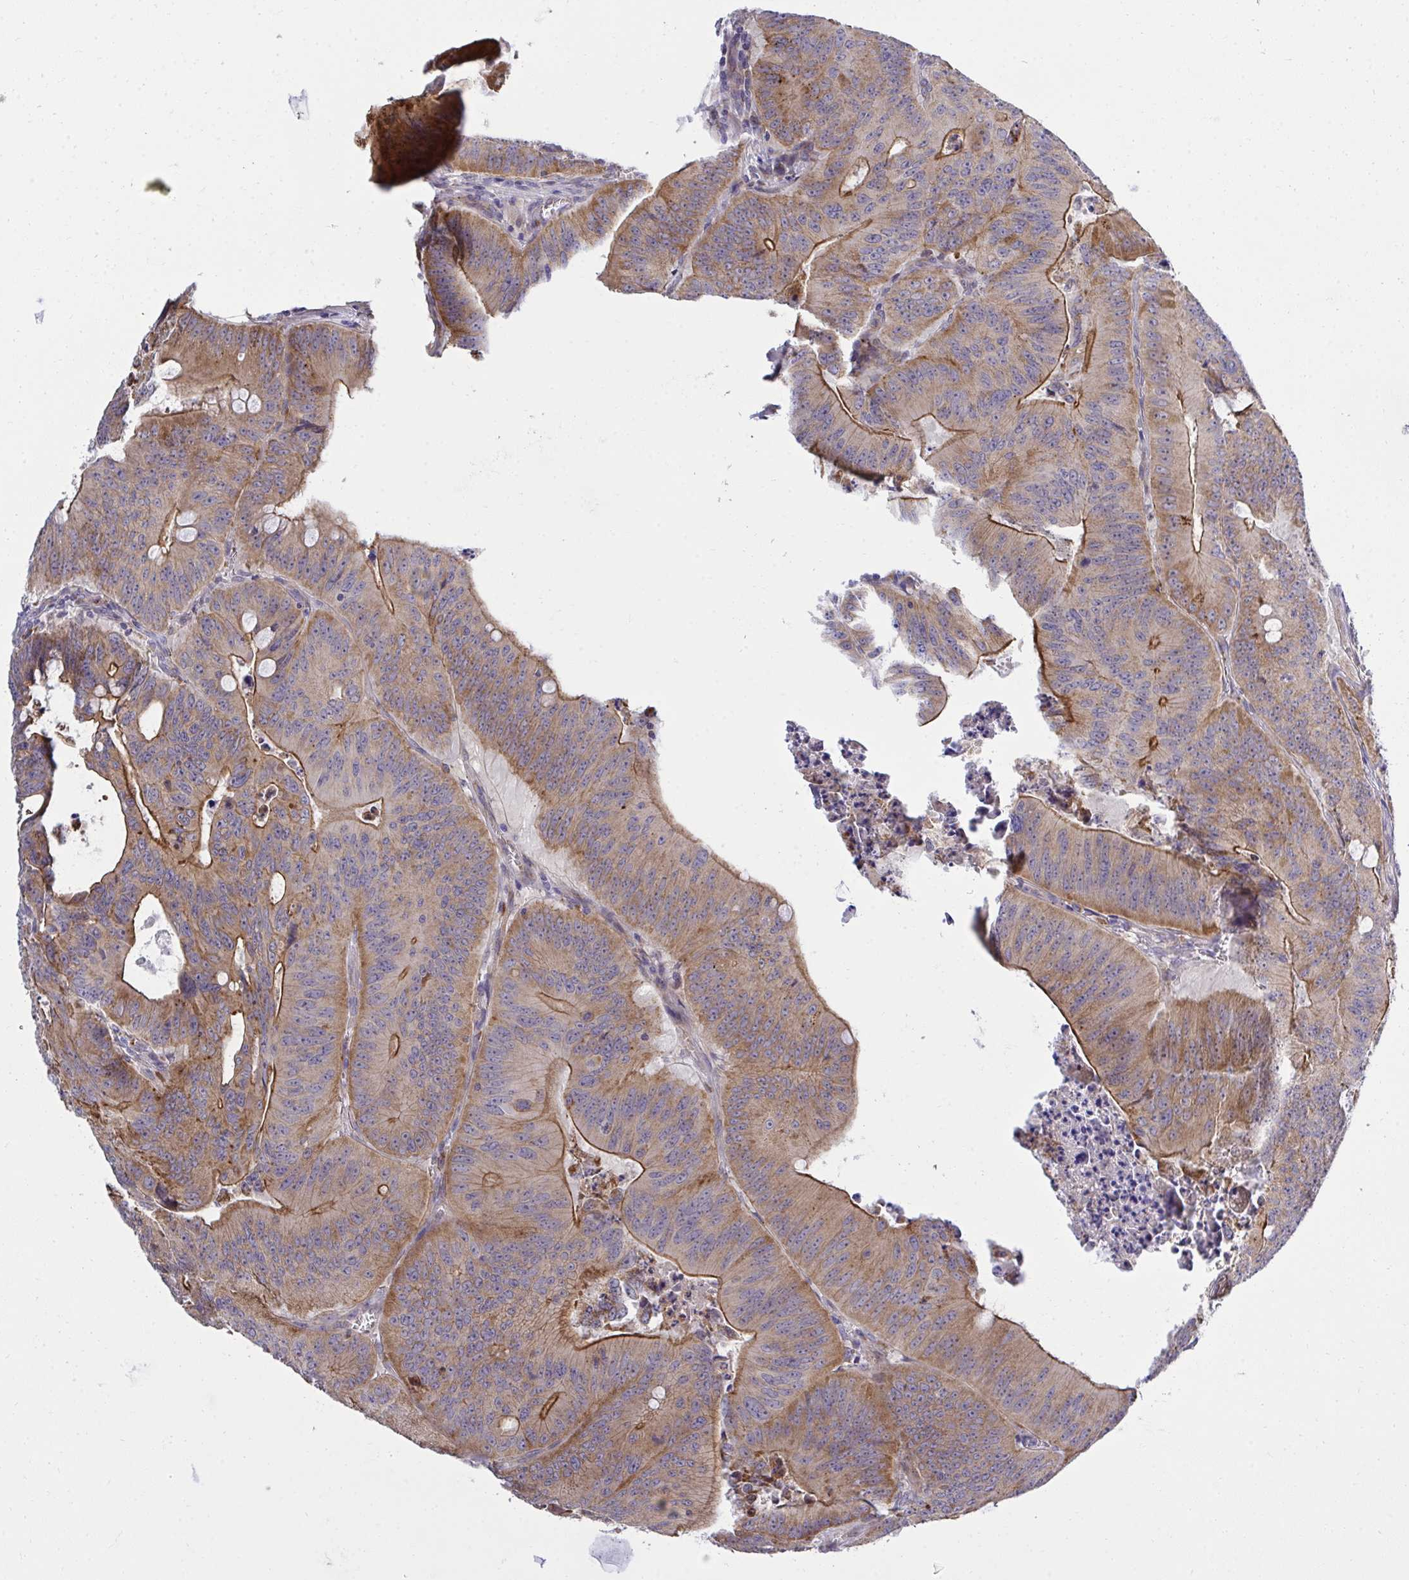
{"staining": {"intensity": "moderate", "quantity": ">75%", "location": "cytoplasmic/membranous"}, "tissue": "colorectal cancer", "cell_type": "Tumor cells", "image_type": "cancer", "snomed": [{"axis": "morphology", "description": "Adenocarcinoma, NOS"}, {"axis": "topography", "description": "Colon"}], "caption": "Protein analysis of colorectal adenocarcinoma tissue displays moderate cytoplasmic/membranous positivity in about >75% of tumor cells.", "gene": "XAF1", "patient": {"sex": "male", "age": 62}}